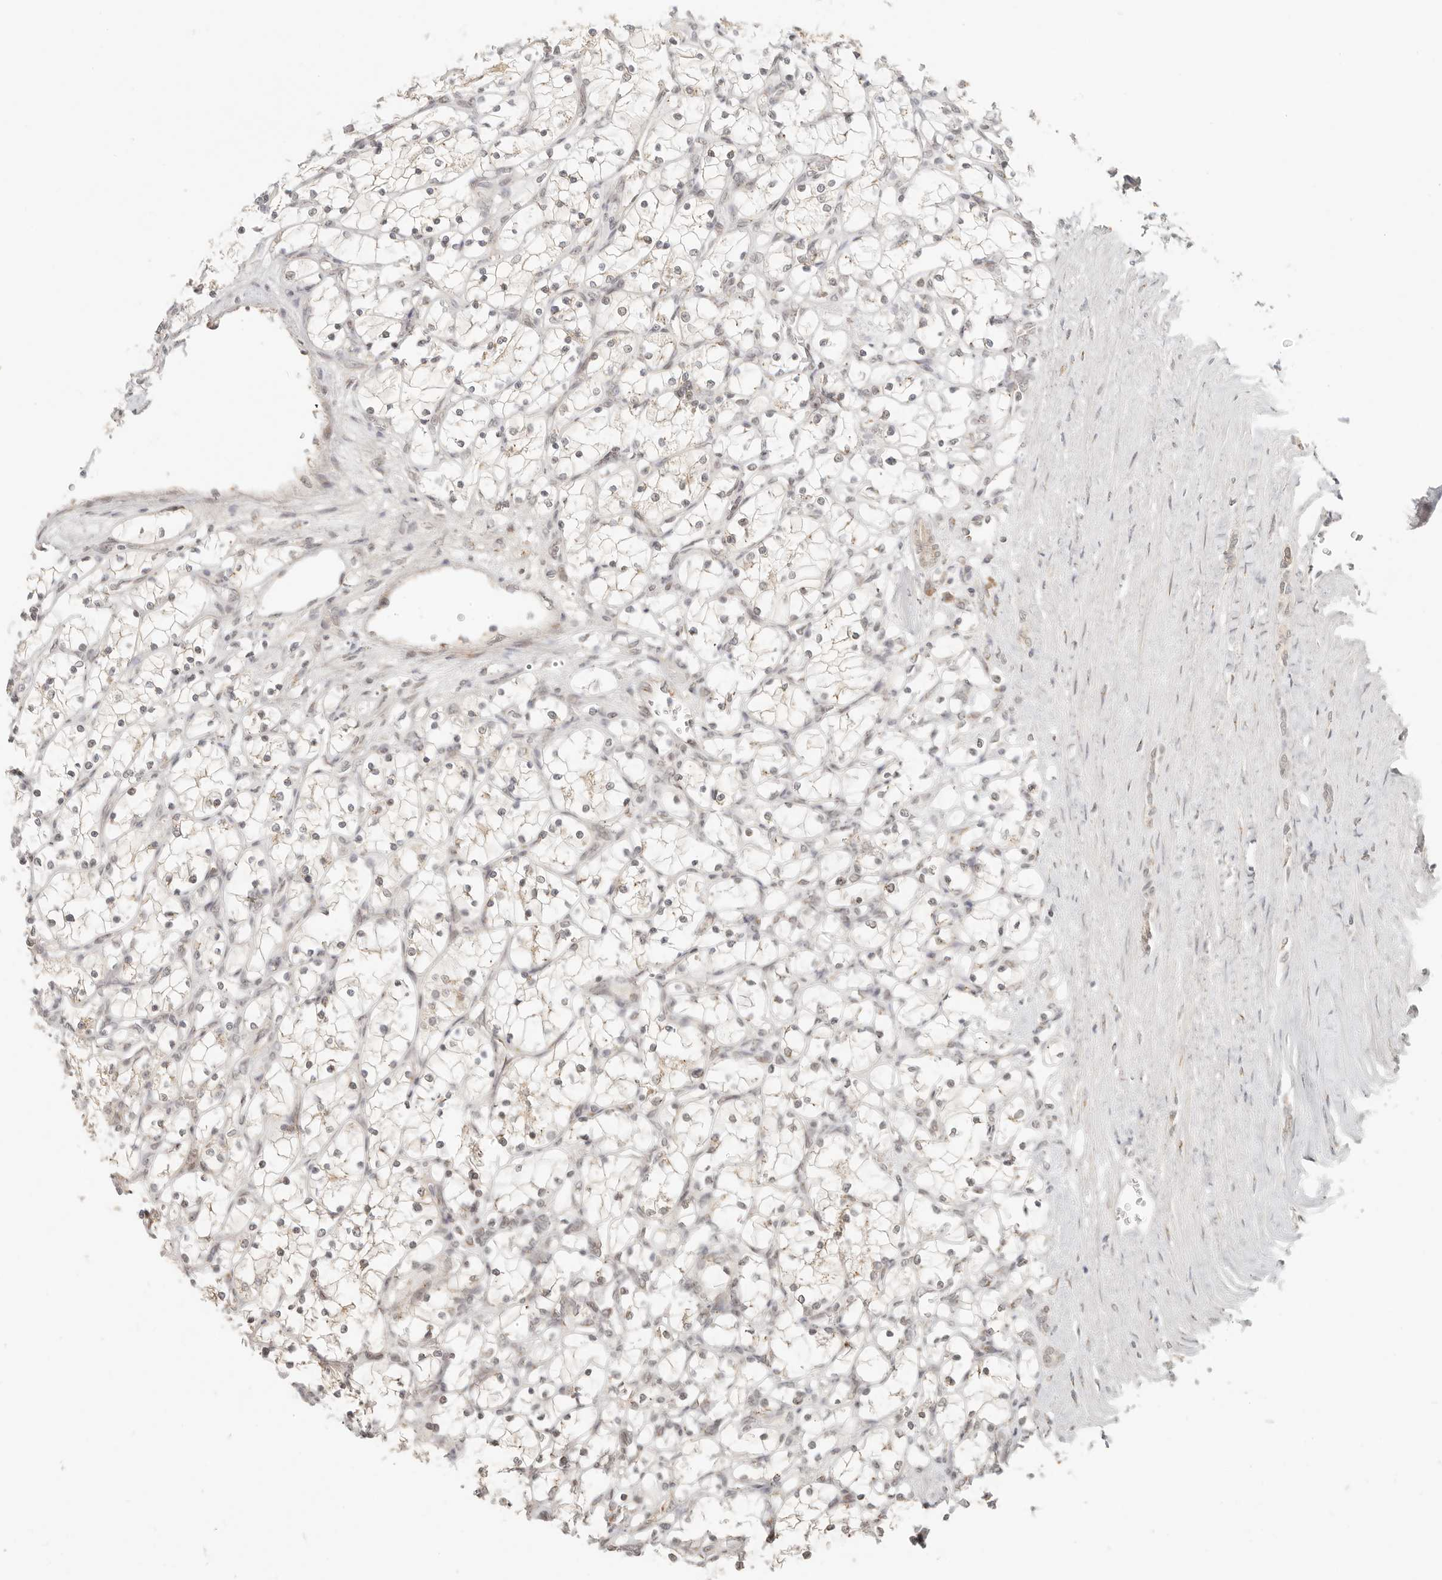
{"staining": {"intensity": "weak", "quantity": "<25%", "location": "cytoplasmic/membranous,nuclear"}, "tissue": "renal cancer", "cell_type": "Tumor cells", "image_type": "cancer", "snomed": [{"axis": "morphology", "description": "Adenocarcinoma, NOS"}, {"axis": "topography", "description": "Kidney"}], "caption": "DAB immunohistochemical staining of human renal cancer exhibits no significant expression in tumor cells.", "gene": "INTS11", "patient": {"sex": "female", "age": 69}}